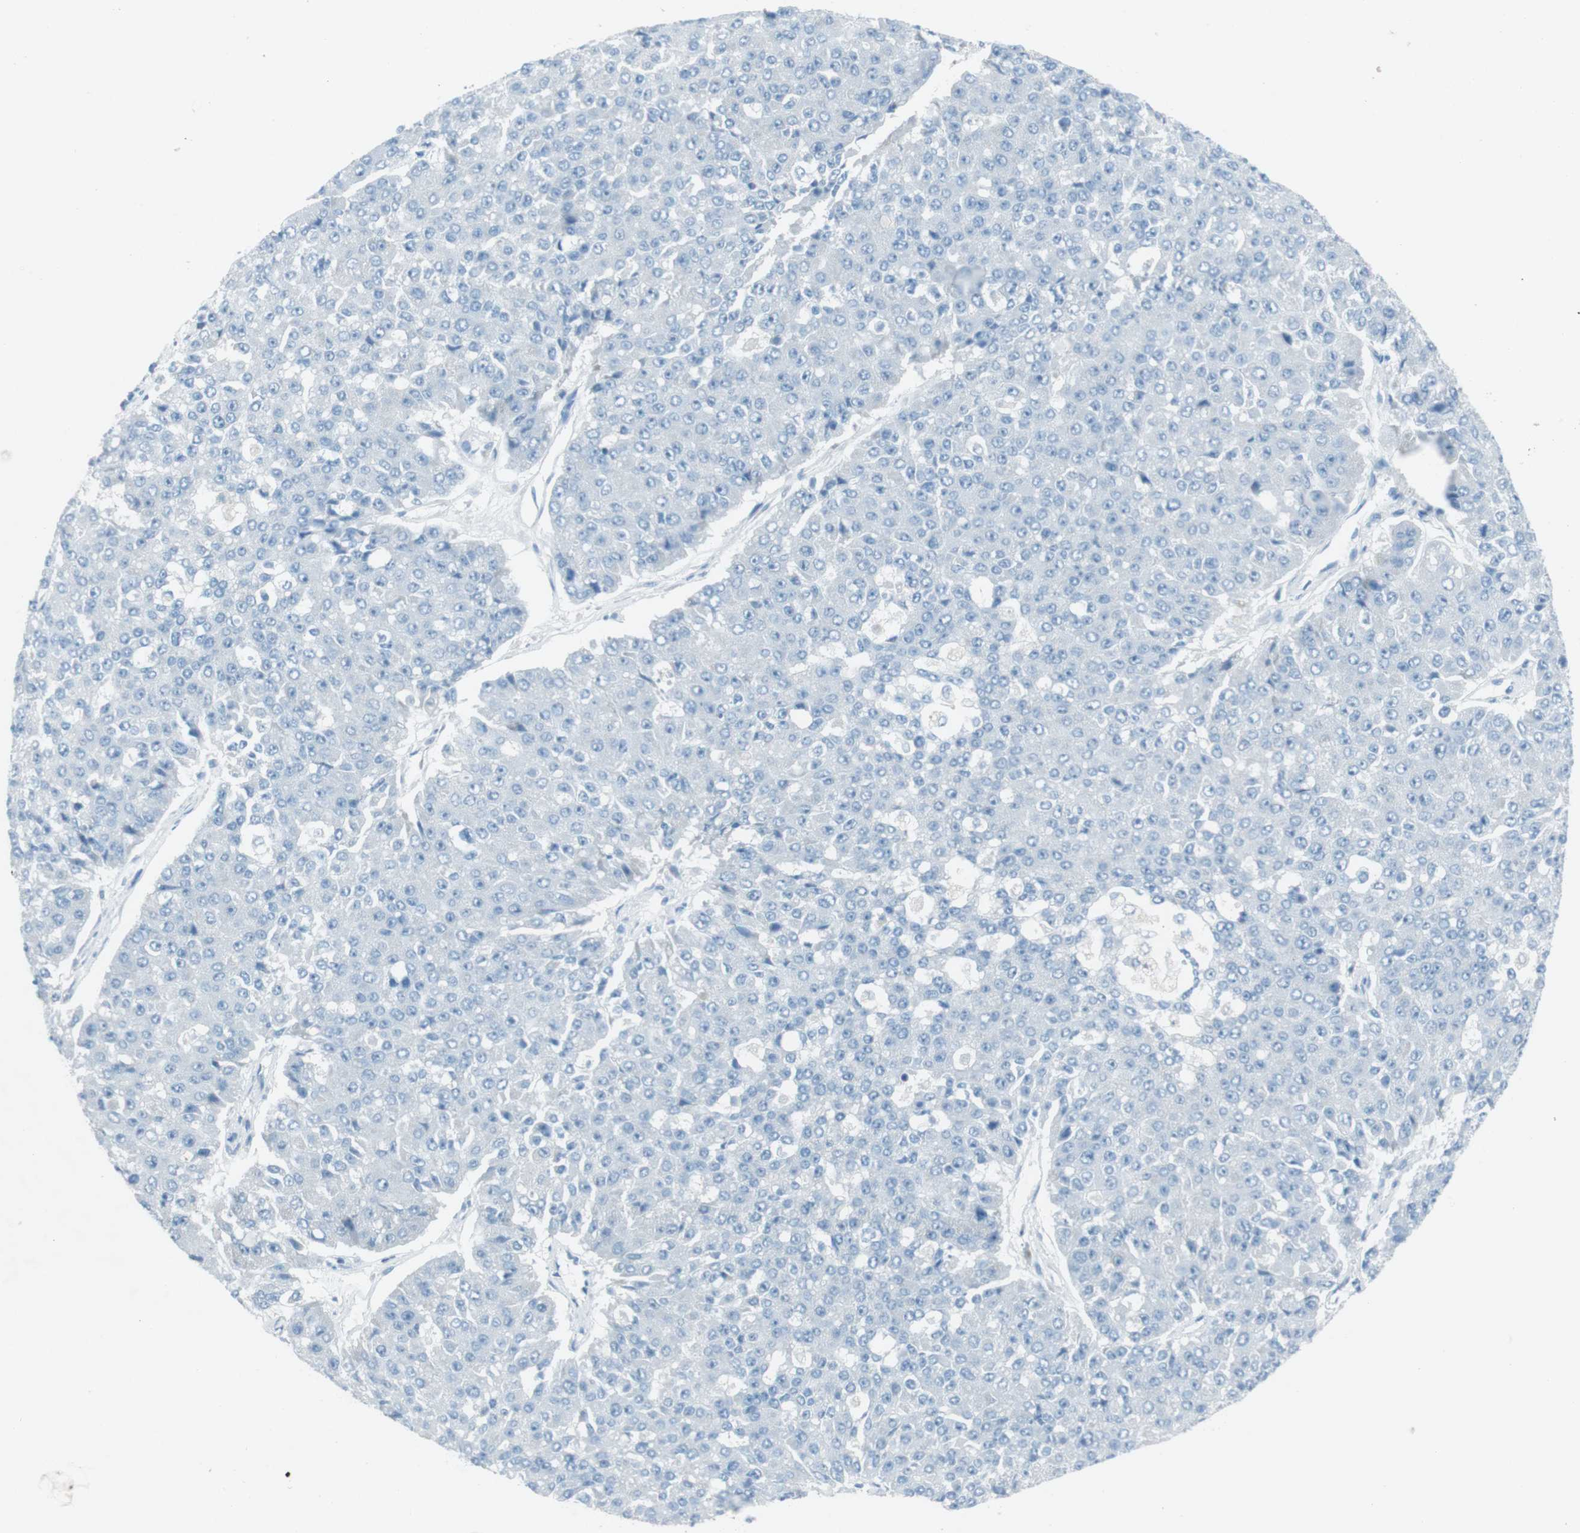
{"staining": {"intensity": "negative", "quantity": "none", "location": "none"}, "tissue": "pancreatic cancer", "cell_type": "Tumor cells", "image_type": "cancer", "snomed": [{"axis": "morphology", "description": "Adenocarcinoma, NOS"}, {"axis": "topography", "description": "Pancreas"}], "caption": "Histopathology image shows no significant protein positivity in tumor cells of adenocarcinoma (pancreatic).", "gene": "TXNDC15", "patient": {"sex": "male", "age": 50}}